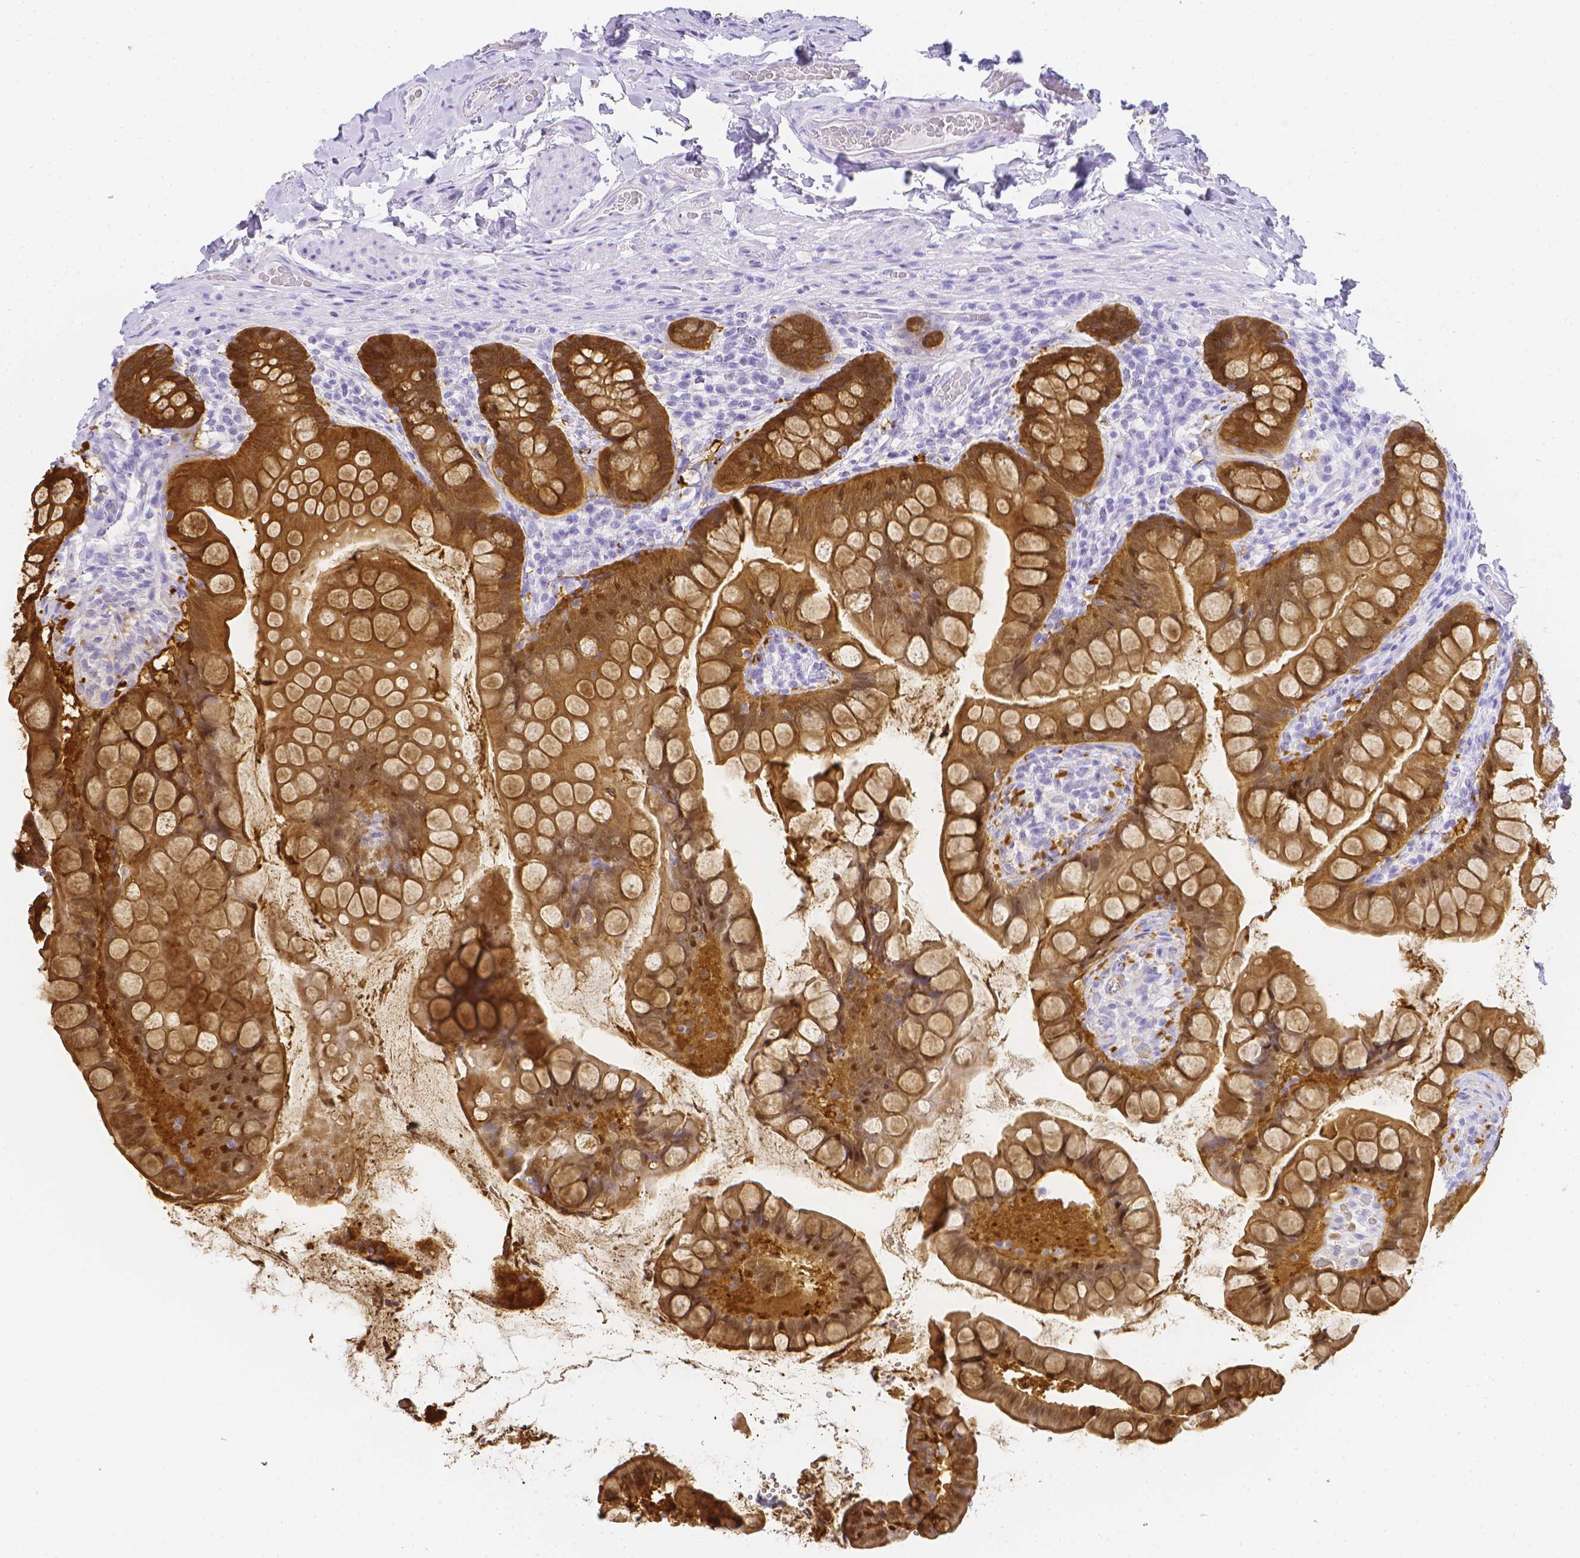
{"staining": {"intensity": "moderate", "quantity": ">75%", "location": "cytoplasmic/membranous,nuclear"}, "tissue": "small intestine", "cell_type": "Glandular cells", "image_type": "normal", "snomed": [{"axis": "morphology", "description": "Normal tissue, NOS"}, {"axis": "topography", "description": "Small intestine"}], "caption": "This micrograph exhibits unremarkable small intestine stained with IHC to label a protein in brown. The cytoplasmic/membranous,nuclear of glandular cells show moderate positivity for the protein. Nuclei are counter-stained blue.", "gene": "LGALS4", "patient": {"sex": "male", "age": 70}}